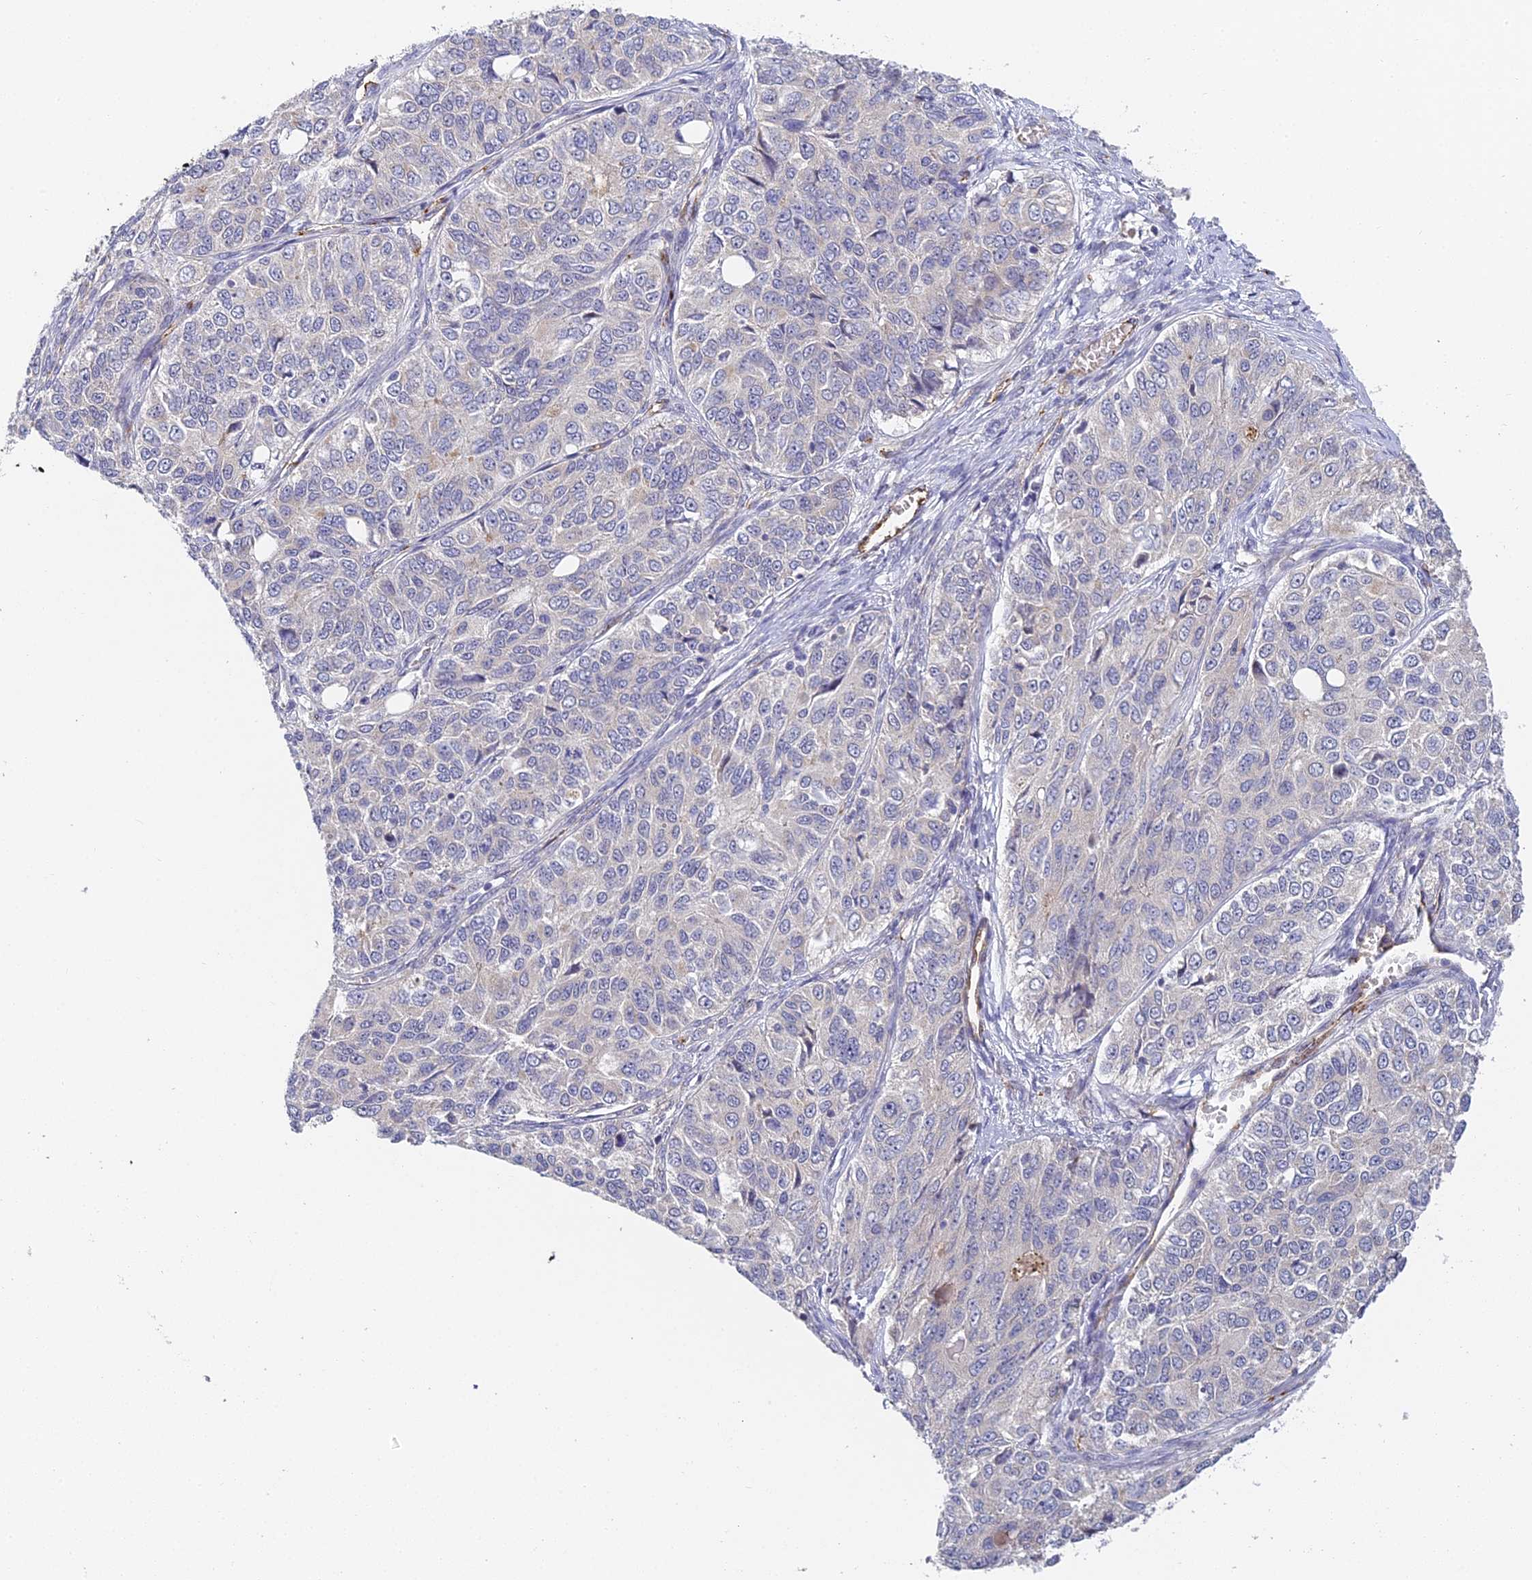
{"staining": {"intensity": "negative", "quantity": "none", "location": "none"}, "tissue": "ovarian cancer", "cell_type": "Tumor cells", "image_type": "cancer", "snomed": [{"axis": "morphology", "description": "Carcinoma, endometroid"}, {"axis": "topography", "description": "Ovary"}], "caption": "This is an immunohistochemistry (IHC) photomicrograph of endometroid carcinoma (ovarian). There is no positivity in tumor cells.", "gene": "DNAAF10", "patient": {"sex": "female", "age": 51}}